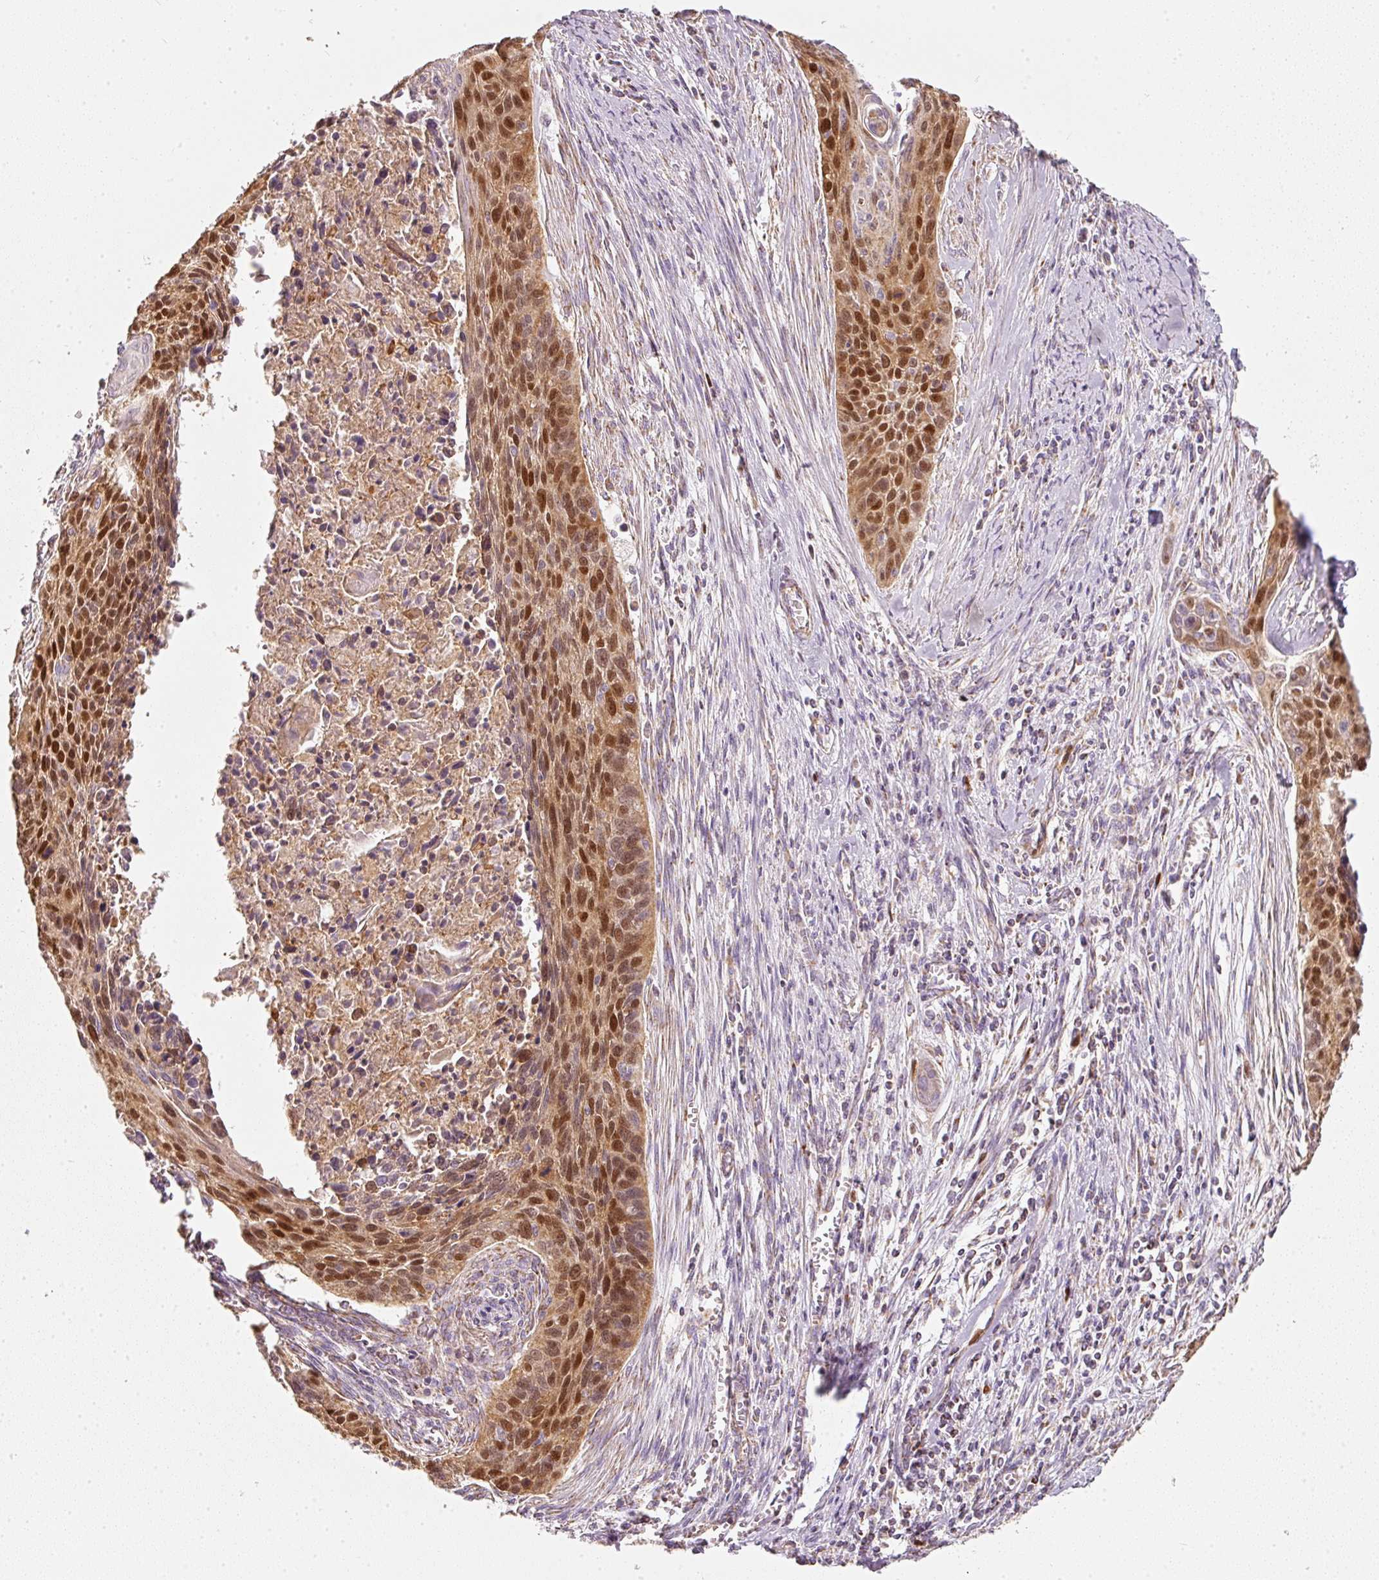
{"staining": {"intensity": "moderate", "quantity": ">75%", "location": "cytoplasmic/membranous,nuclear"}, "tissue": "cervical cancer", "cell_type": "Tumor cells", "image_type": "cancer", "snomed": [{"axis": "morphology", "description": "Squamous cell carcinoma, NOS"}, {"axis": "topography", "description": "Cervix"}], "caption": "An IHC histopathology image of neoplastic tissue is shown. Protein staining in brown labels moderate cytoplasmic/membranous and nuclear positivity in cervical squamous cell carcinoma within tumor cells. Immunohistochemistry stains the protein of interest in brown and the nuclei are stained blue.", "gene": "DUT", "patient": {"sex": "female", "age": 55}}